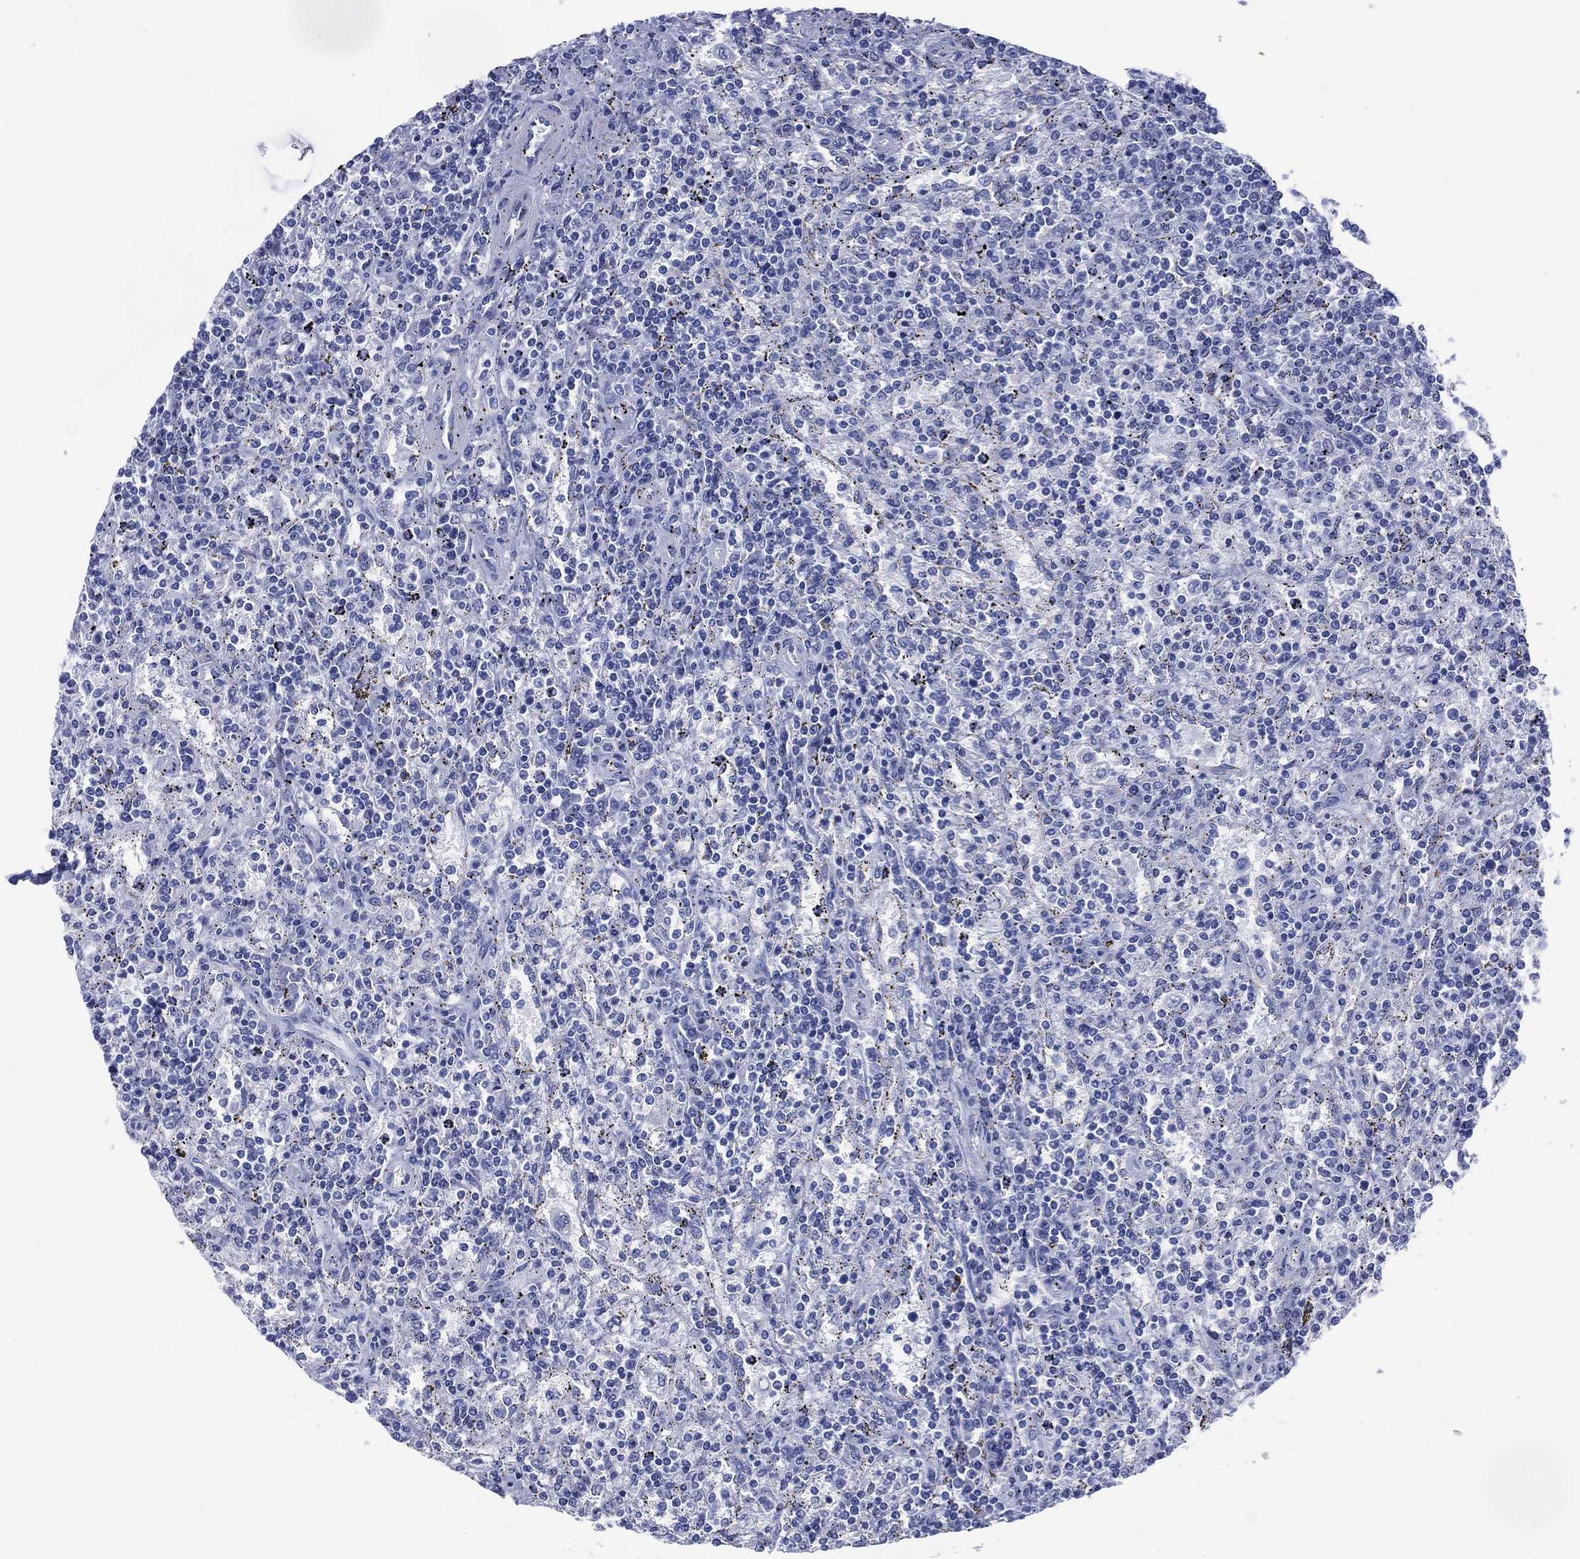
{"staining": {"intensity": "negative", "quantity": "none", "location": "none"}, "tissue": "lymphoma", "cell_type": "Tumor cells", "image_type": "cancer", "snomed": [{"axis": "morphology", "description": "Malignant lymphoma, non-Hodgkin's type, Low grade"}, {"axis": "topography", "description": "Spleen"}], "caption": "Protein analysis of lymphoma displays no significant expression in tumor cells.", "gene": "LRRD1", "patient": {"sex": "male", "age": 62}}